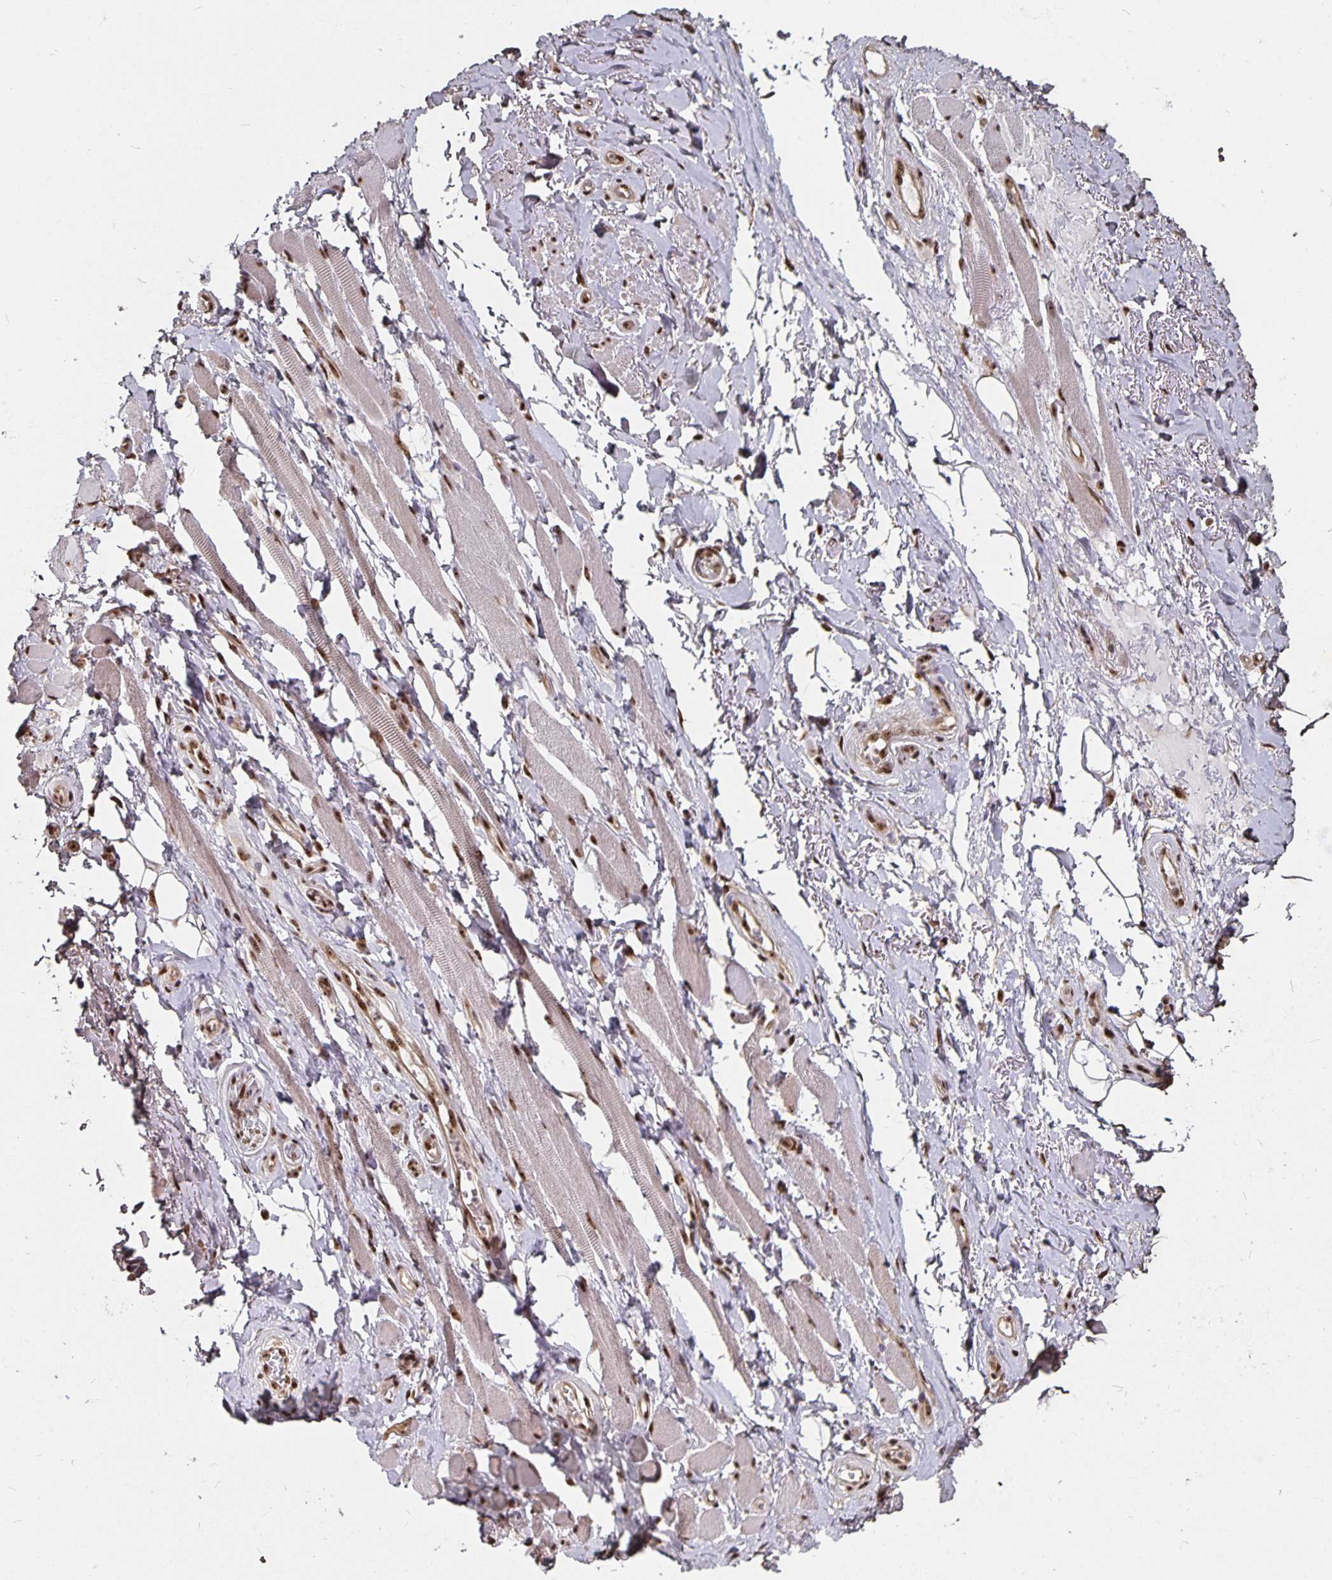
{"staining": {"intensity": "moderate", "quantity": ">75%", "location": "nuclear"}, "tissue": "adipose tissue", "cell_type": "Adipocytes", "image_type": "normal", "snomed": [{"axis": "morphology", "description": "Normal tissue, NOS"}, {"axis": "topography", "description": "Anal"}, {"axis": "topography", "description": "Peripheral nerve tissue"}], "caption": "Immunohistochemical staining of benign adipose tissue shows moderate nuclear protein staining in about >75% of adipocytes.", "gene": "LAS1L", "patient": {"sex": "male", "age": 53}}